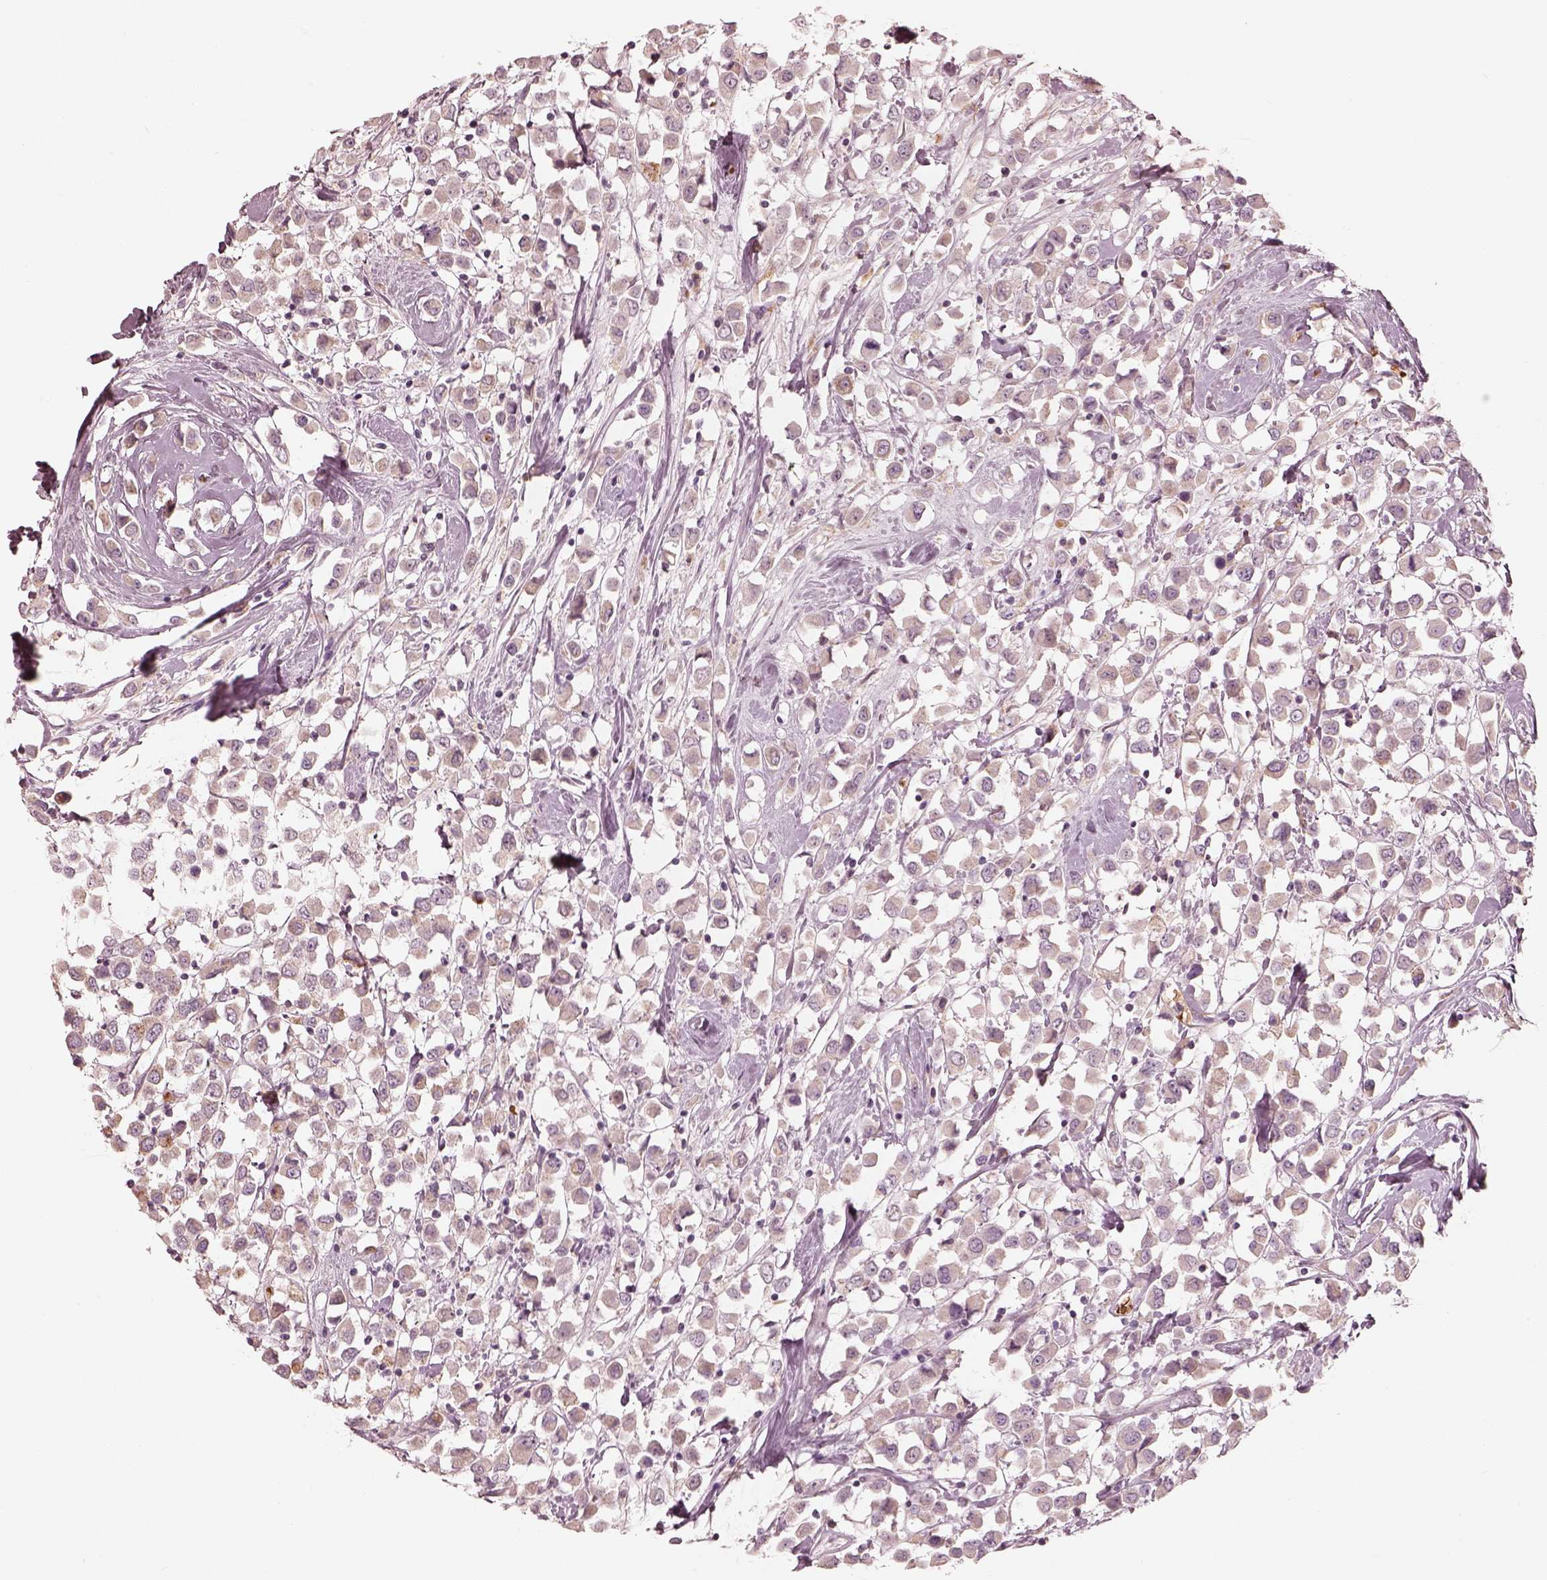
{"staining": {"intensity": "weak", "quantity": "<25%", "location": "cytoplasmic/membranous"}, "tissue": "breast cancer", "cell_type": "Tumor cells", "image_type": "cancer", "snomed": [{"axis": "morphology", "description": "Duct carcinoma"}, {"axis": "topography", "description": "Breast"}], "caption": "There is no significant staining in tumor cells of breast infiltrating ductal carcinoma. (Brightfield microscopy of DAB (3,3'-diaminobenzidine) immunohistochemistry (IHC) at high magnification).", "gene": "ANKLE1", "patient": {"sex": "female", "age": 61}}